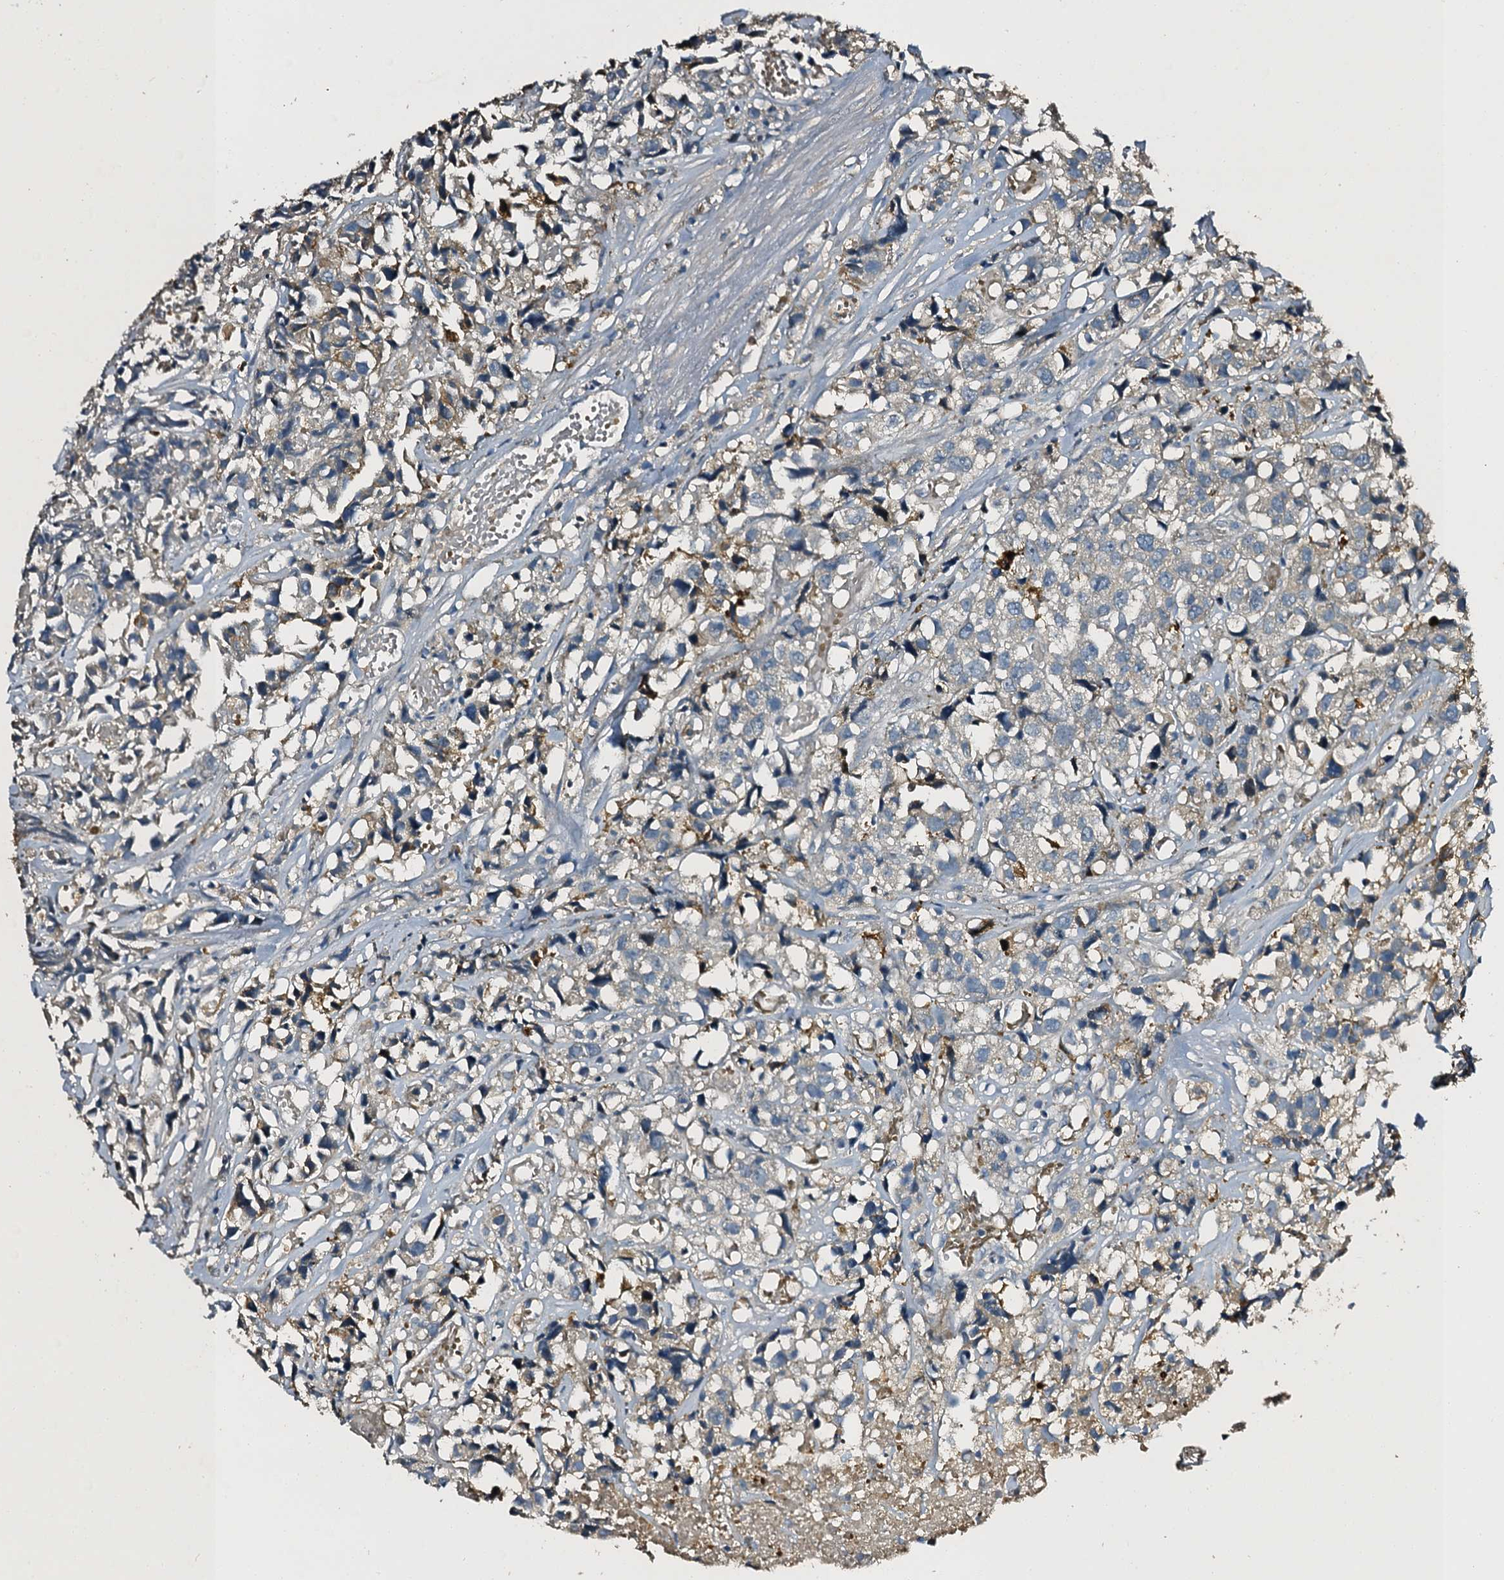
{"staining": {"intensity": "negative", "quantity": "none", "location": "none"}, "tissue": "urothelial cancer", "cell_type": "Tumor cells", "image_type": "cancer", "snomed": [{"axis": "morphology", "description": "Urothelial carcinoma, High grade"}, {"axis": "topography", "description": "Urinary bladder"}], "caption": "A histopathology image of human urothelial cancer is negative for staining in tumor cells. (Brightfield microscopy of DAB (3,3'-diaminobenzidine) immunohistochemistry at high magnification).", "gene": "SLC11A2", "patient": {"sex": "female", "age": 75}}